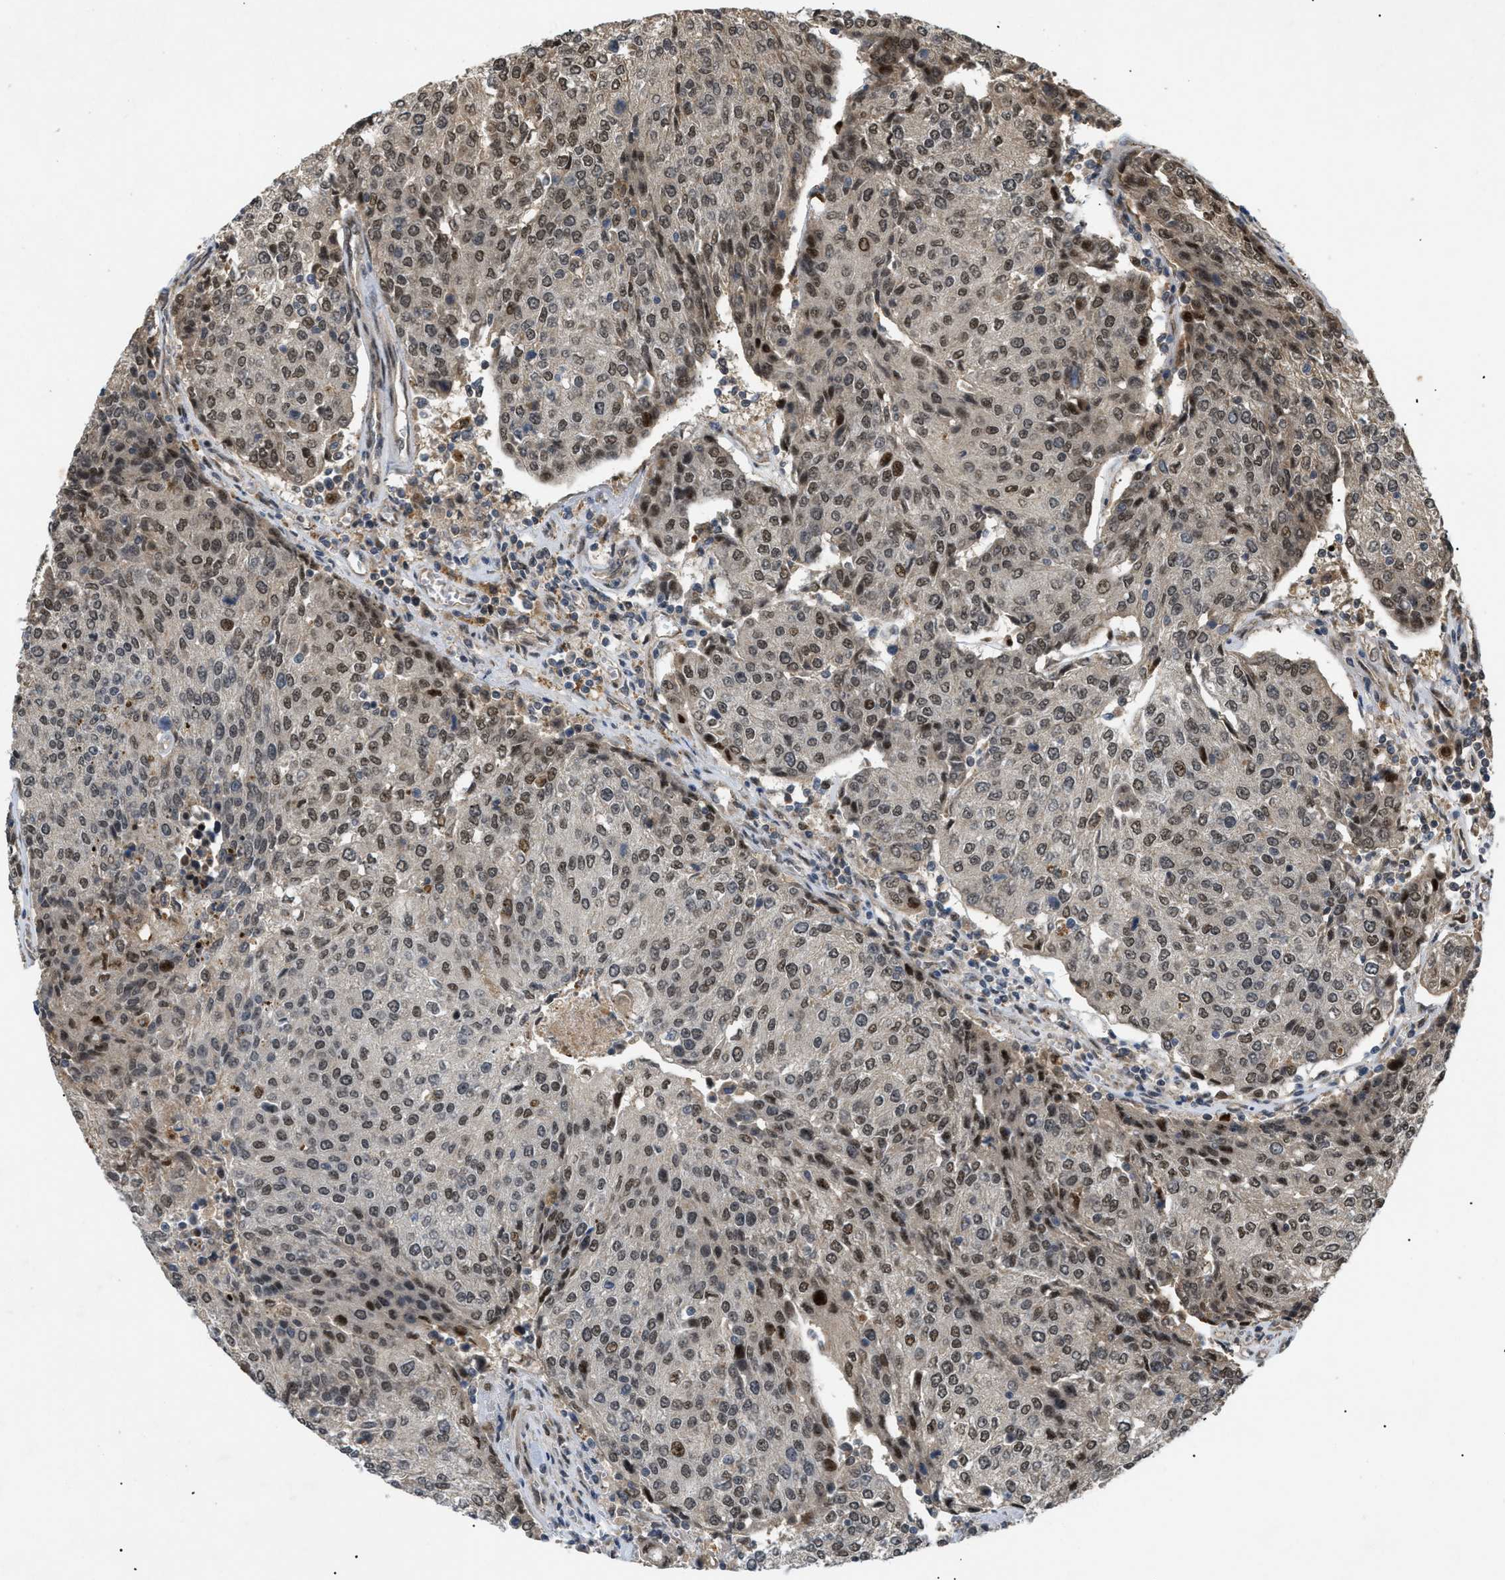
{"staining": {"intensity": "moderate", "quantity": ">75%", "location": "nuclear"}, "tissue": "urothelial cancer", "cell_type": "Tumor cells", "image_type": "cancer", "snomed": [{"axis": "morphology", "description": "Urothelial carcinoma, High grade"}, {"axis": "topography", "description": "Urinary bladder"}], "caption": "IHC (DAB) staining of human urothelial carcinoma (high-grade) reveals moderate nuclear protein expression in about >75% of tumor cells.", "gene": "PDGFB", "patient": {"sex": "female", "age": 85}}